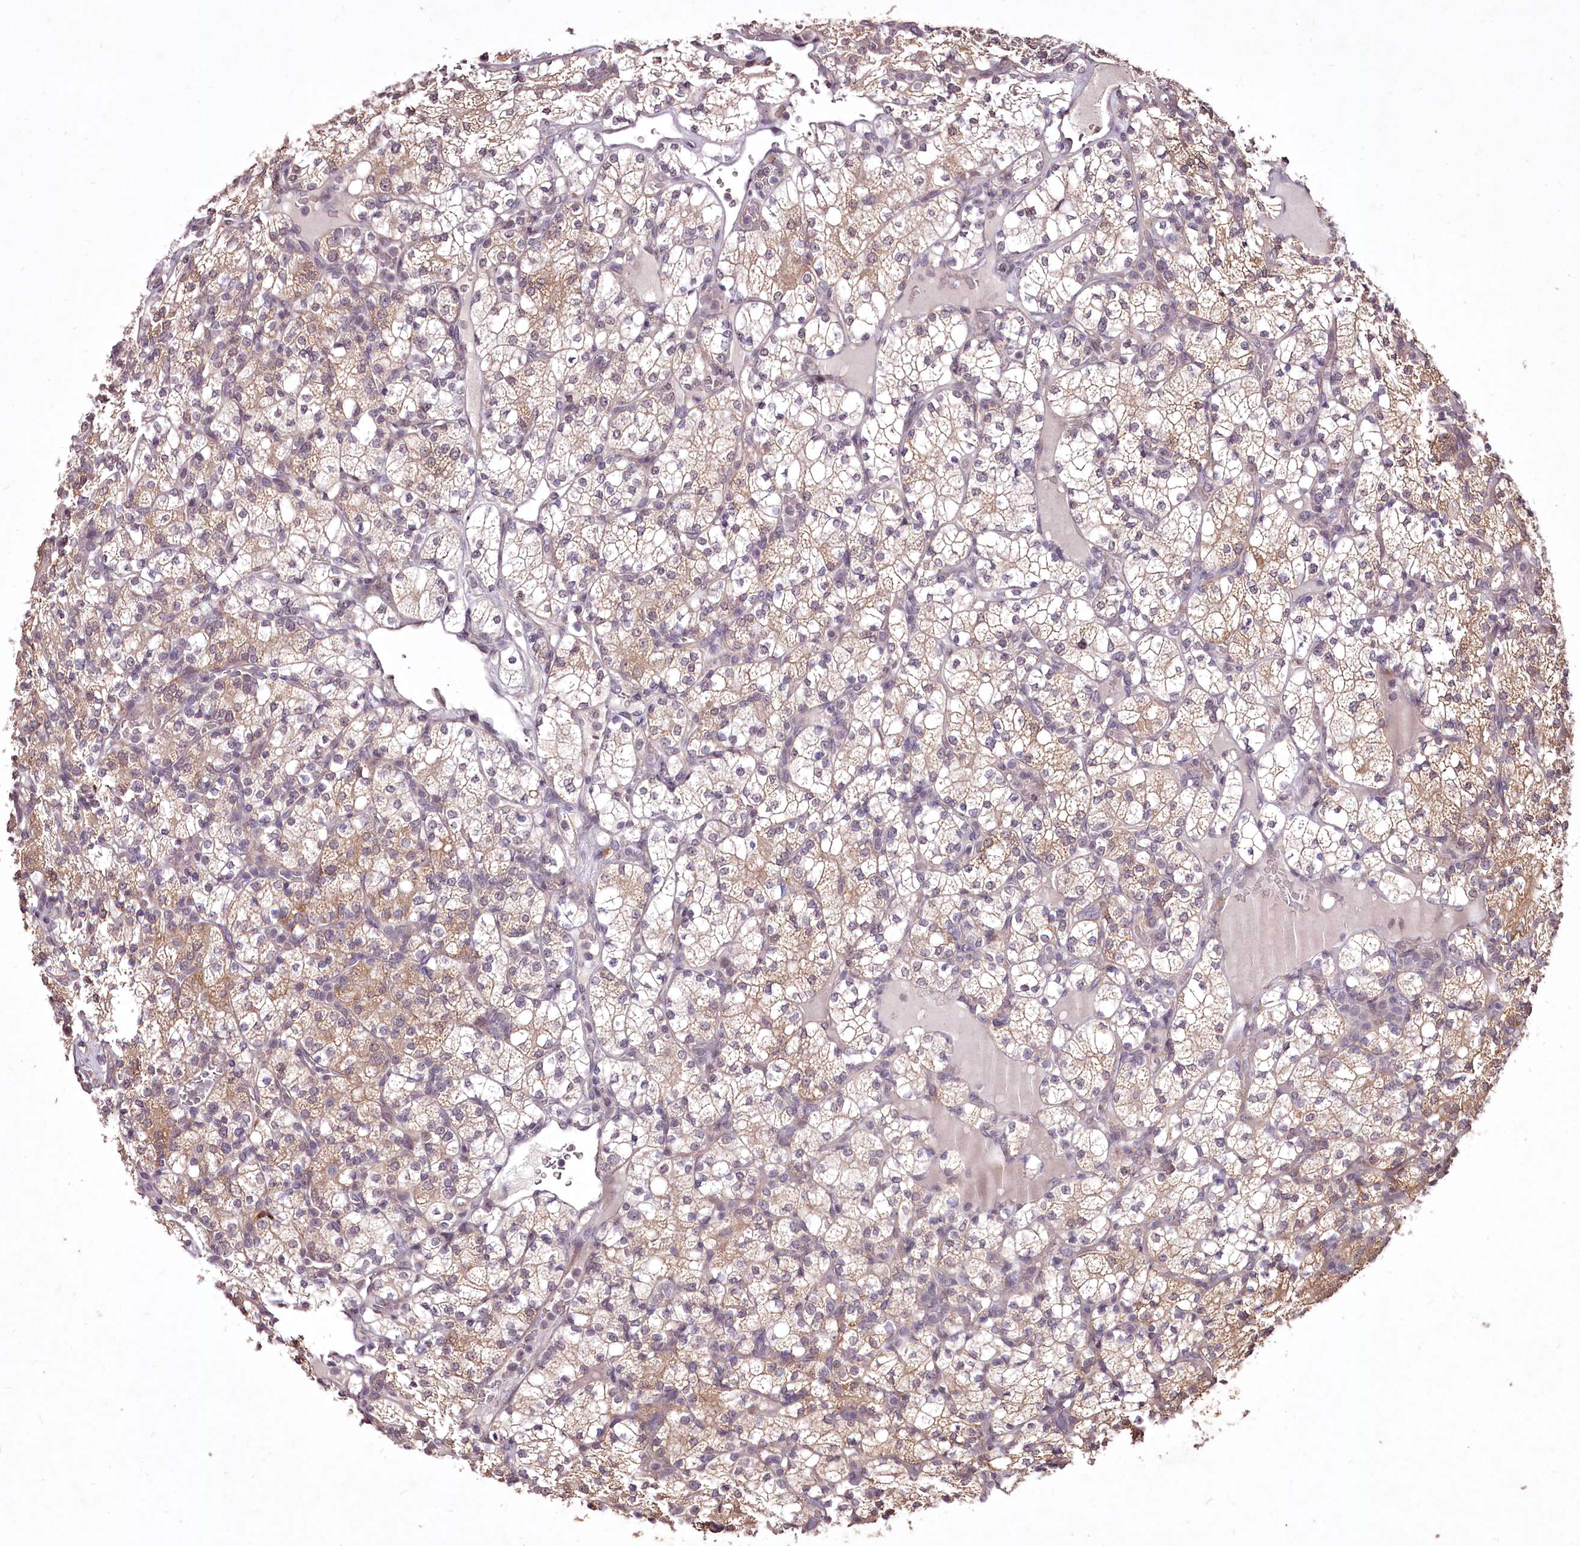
{"staining": {"intensity": "moderate", "quantity": "25%-75%", "location": "cytoplasmic/membranous"}, "tissue": "renal cancer", "cell_type": "Tumor cells", "image_type": "cancer", "snomed": [{"axis": "morphology", "description": "Adenocarcinoma, NOS"}, {"axis": "topography", "description": "Kidney"}], "caption": "Human renal cancer (adenocarcinoma) stained for a protein (brown) displays moderate cytoplasmic/membranous positive positivity in approximately 25%-75% of tumor cells.", "gene": "ADRA1D", "patient": {"sex": "male", "age": 77}}